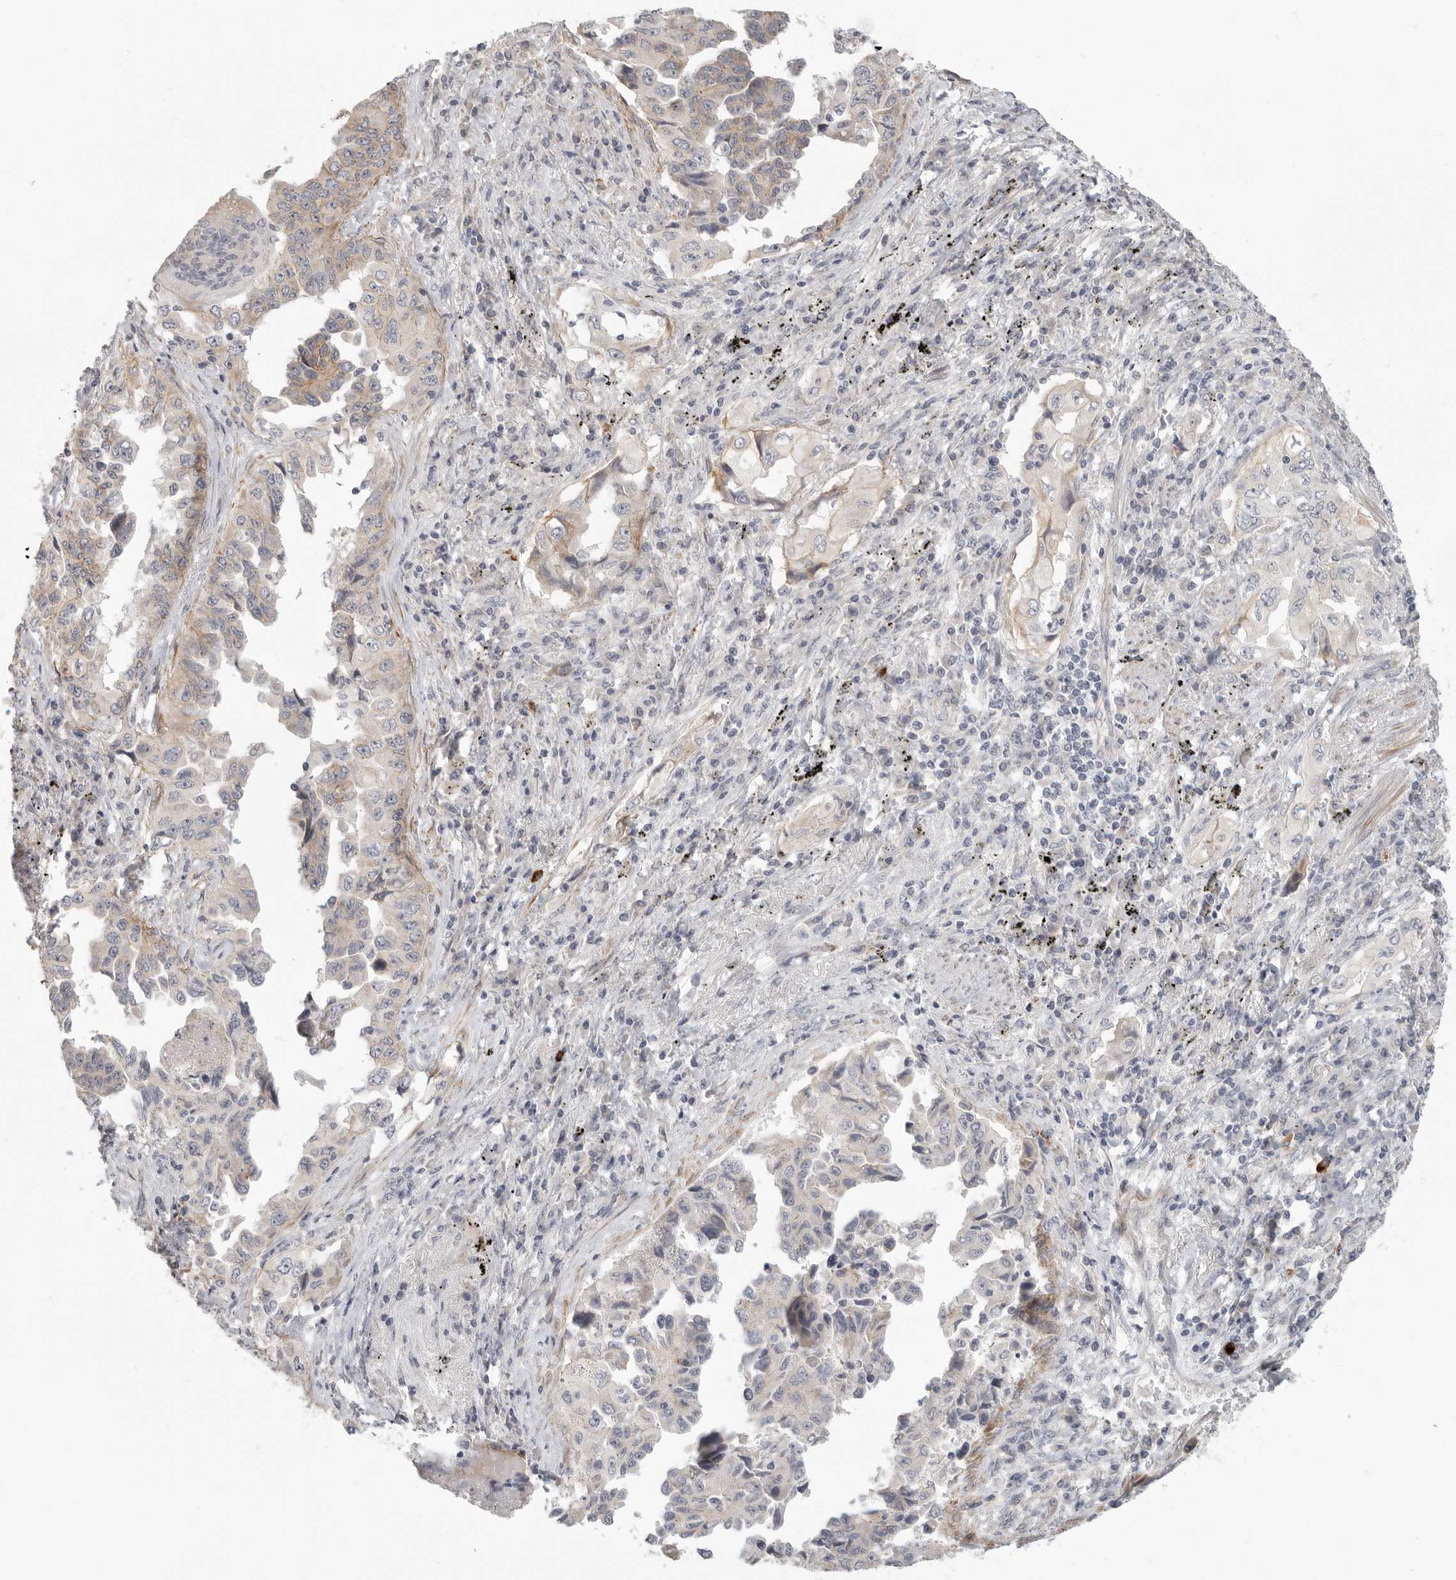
{"staining": {"intensity": "weak", "quantity": "<25%", "location": "cytoplasmic/membranous"}, "tissue": "lung cancer", "cell_type": "Tumor cells", "image_type": "cancer", "snomed": [{"axis": "morphology", "description": "Adenocarcinoma, NOS"}, {"axis": "topography", "description": "Lung"}], "caption": "Immunohistochemical staining of lung cancer (adenocarcinoma) reveals no significant positivity in tumor cells.", "gene": "STAB2", "patient": {"sex": "female", "age": 51}}